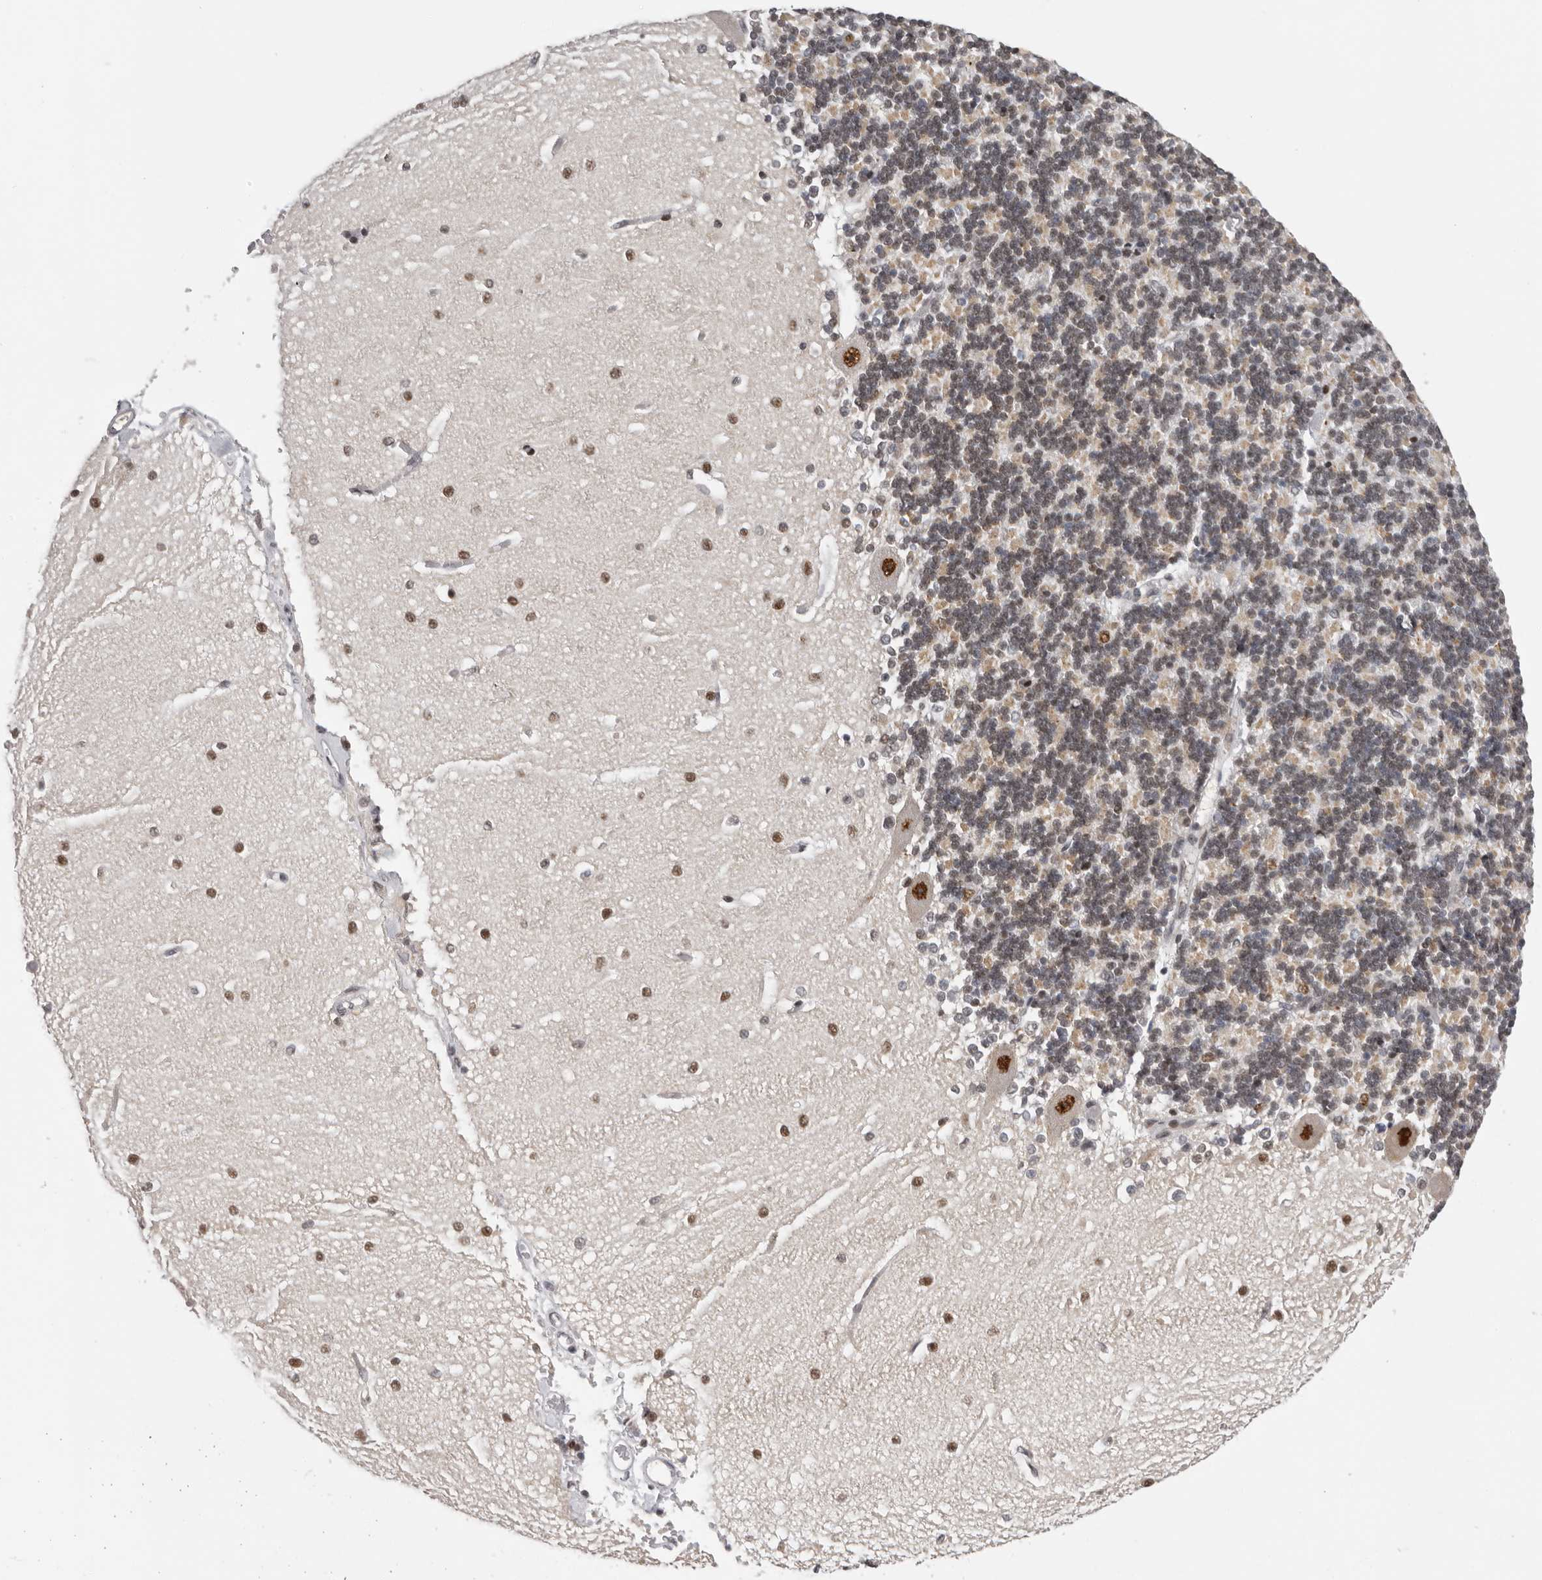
{"staining": {"intensity": "weak", "quantity": "<25%", "location": "nuclear"}, "tissue": "cerebellum", "cell_type": "Cells in granular layer", "image_type": "normal", "snomed": [{"axis": "morphology", "description": "Normal tissue, NOS"}, {"axis": "topography", "description": "Cerebellum"}], "caption": "IHC of benign cerebellum displays no staining in cells in granular layer.", "gene": "KIF2B", "patient": {"sex": "male", "age": 37}}